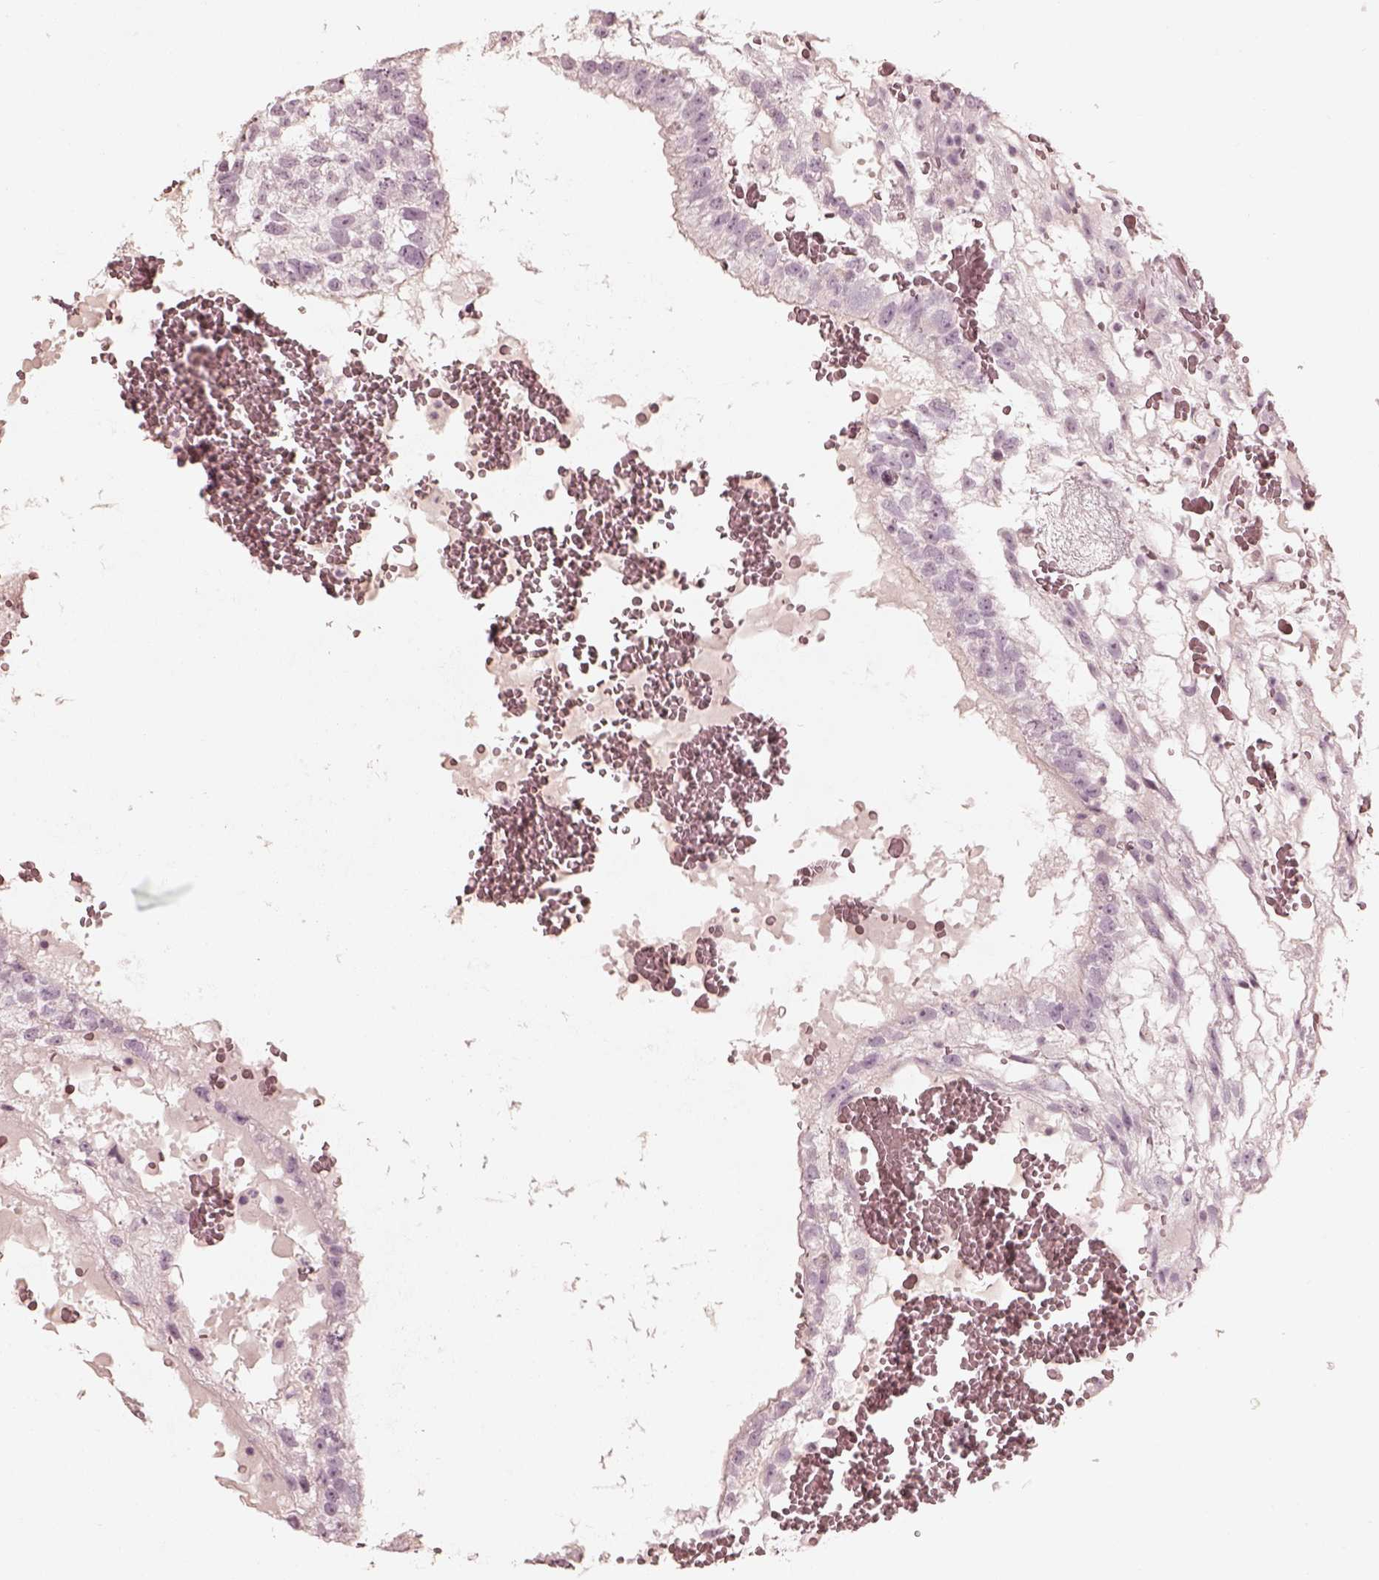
{"staining": {"intensity": "negative", "quantity": "none", "location": "none"}, "tissue": "testis cancer", "cell_type": "Tumor cells", "image_type": "cancer", "snomed": [{"axis": "morphology", "description": "Normal tissue, NOS"}, {"axis": "morphology", "description": "Carcinoma, Embryonal, NOS"}, {"axis": "topography", "description": "Testis"}], "caption": "There is no significant staining in tumor cells of testis cancer (embryonal carcinoma).", "gene": "PRLHR", "patient": {"sex": "male", "age": 32}}